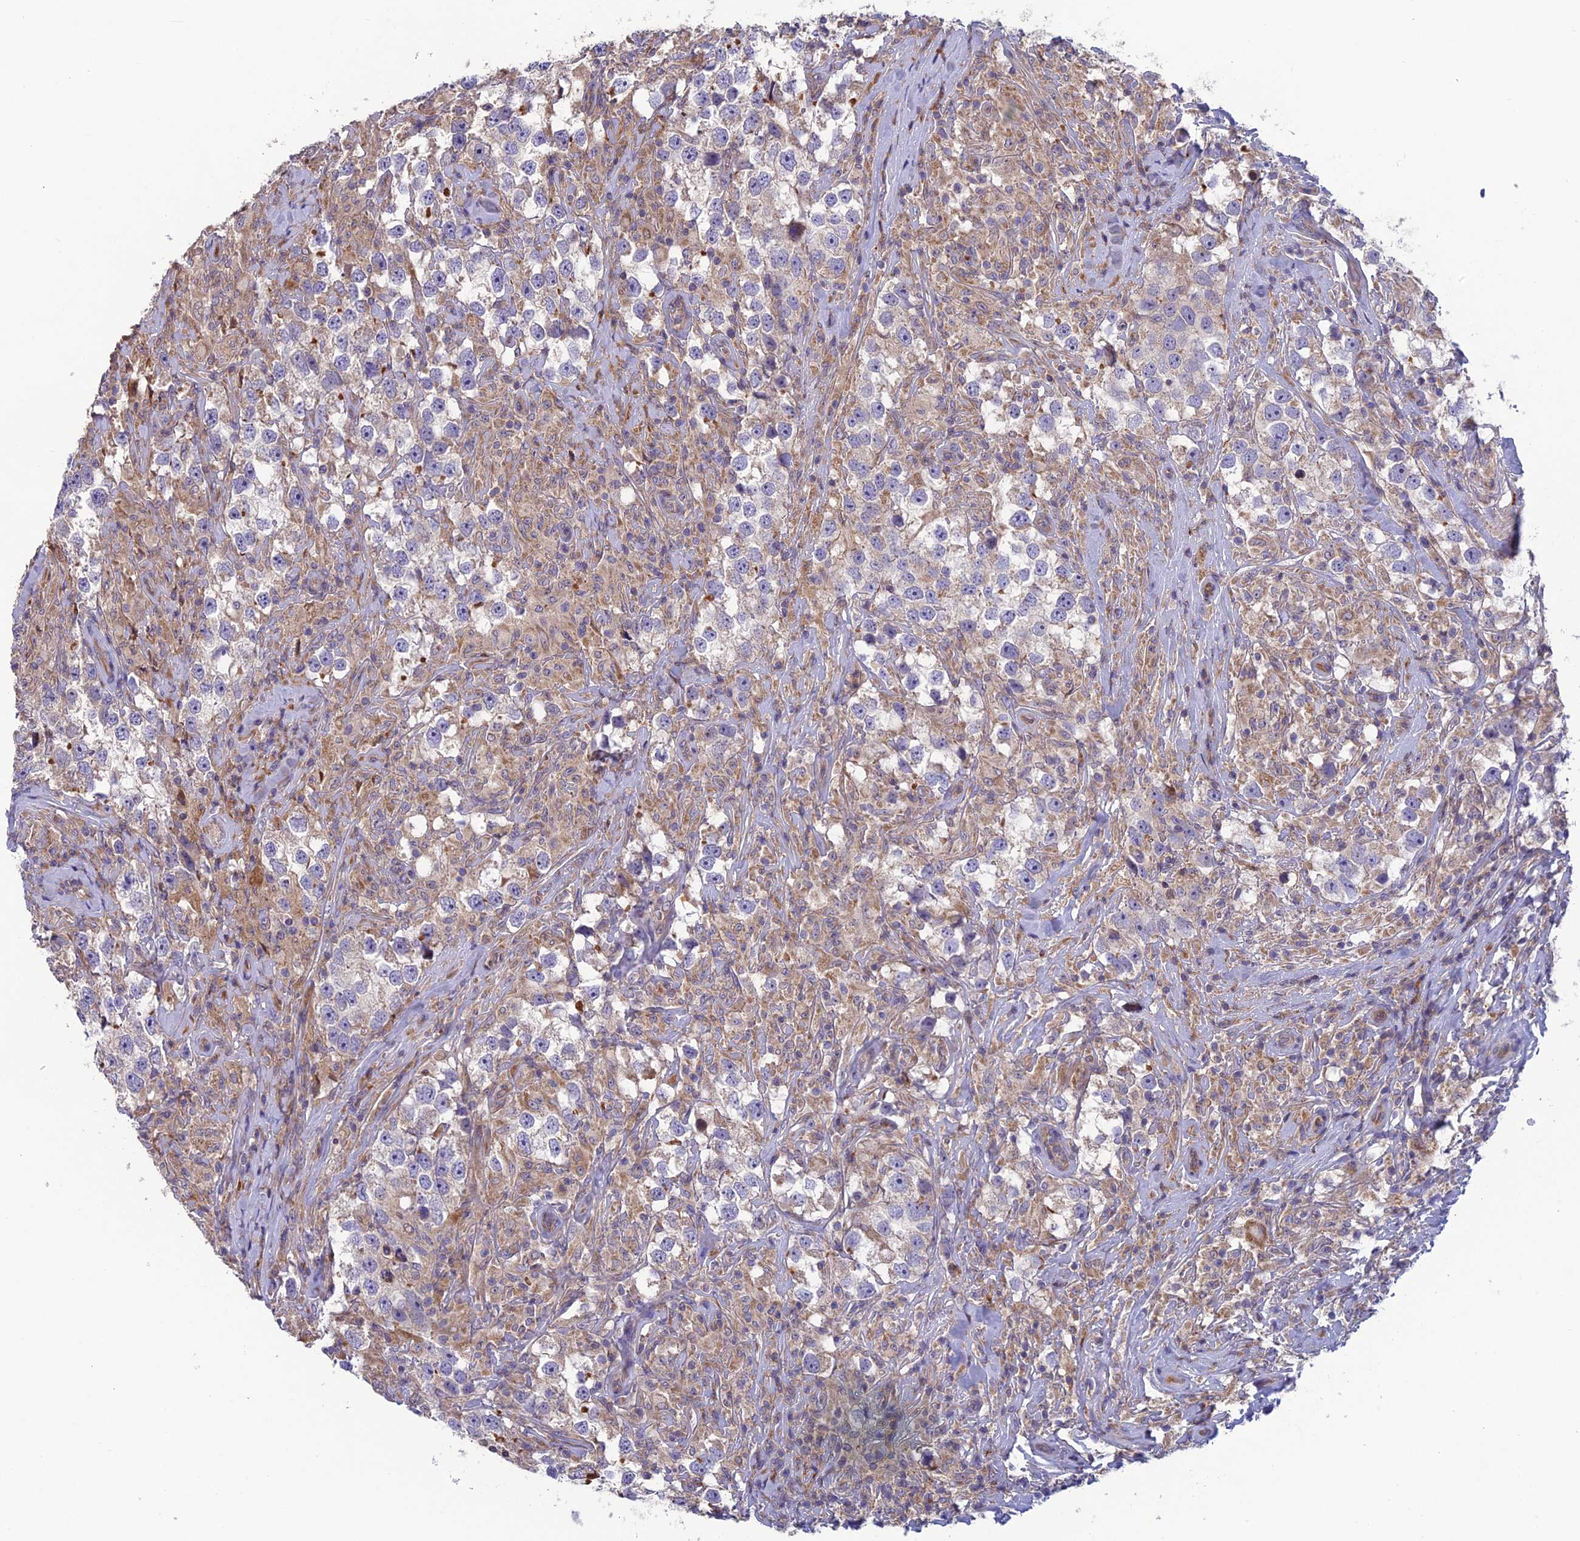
{"staining": {"intensity": "negative", "quantity": "none", "location": "none"}, "tissue": "testis cancer", "cell_type": "Tumor cells", "image_type": "cancer", "snomed": [{"axis": "morphology", "description": "Seminoma, NOS"}, {"axis": "topography", "description": "Testis"}], "caption": "Histopathology image shows no significant protein staining in tumor cells of seminoma (testis).", "gene": "BLTP2", "patient": {"sex": "male", "age": 46}}